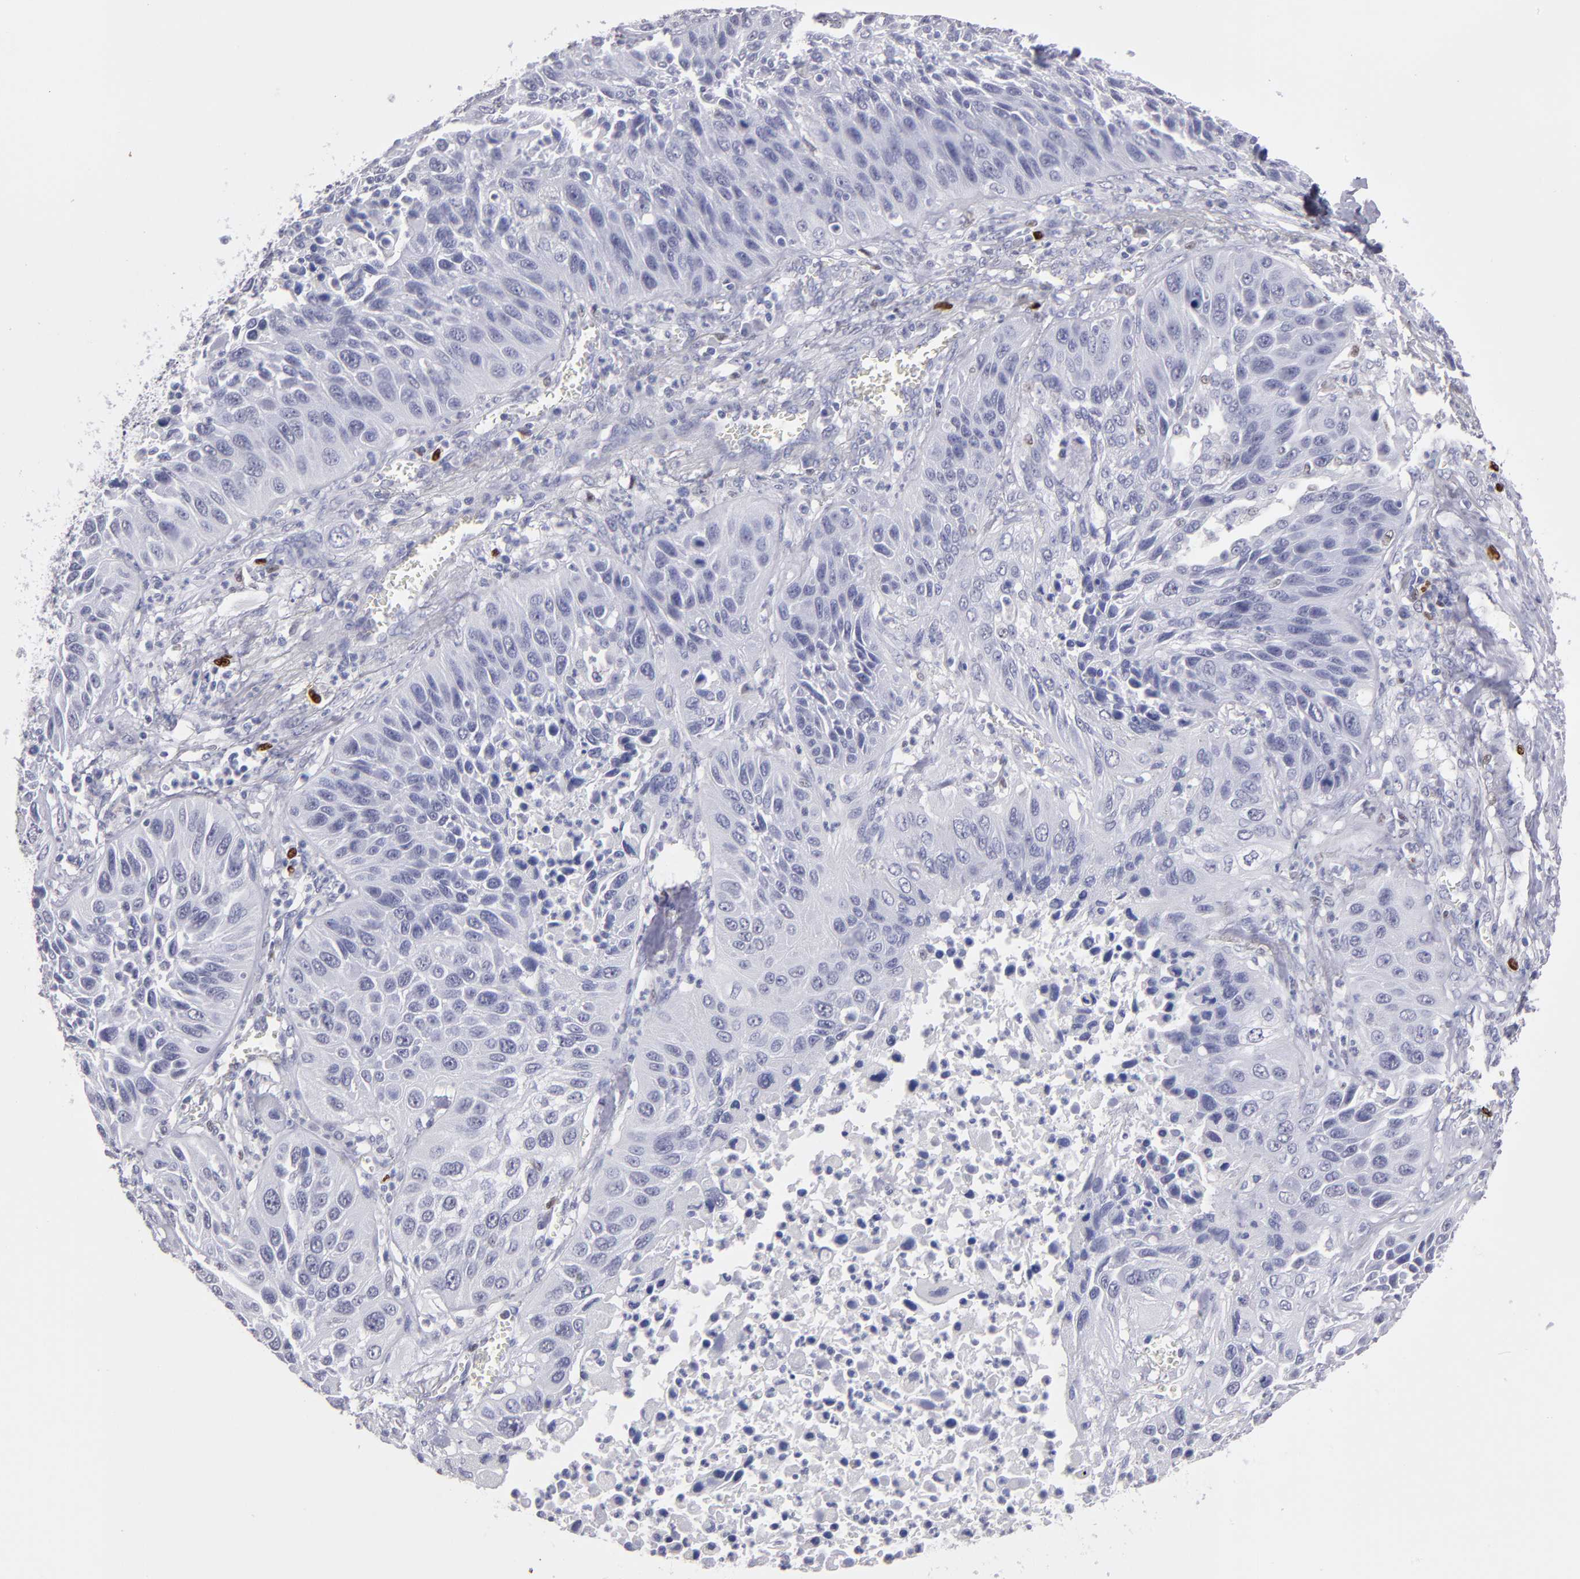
{"staining": {"intensity": "negative", "quantity": "none", "location": "none"}, "tissue": "lung cancer", "cell_type": "Tumor cells", "image_type": "cancer", "snomed": [{"axis": "morphology", "description": "Squamous cell carcinoma, NOS"}, {"axis": "topography", "description": "Lung"}], "caption": "Protein analysis of lung squamous cell carcinoma demonstrates no significant positivity in tumor cells.", "gene": "IRF8", "patient": {"sex": "female", "age": 76}}